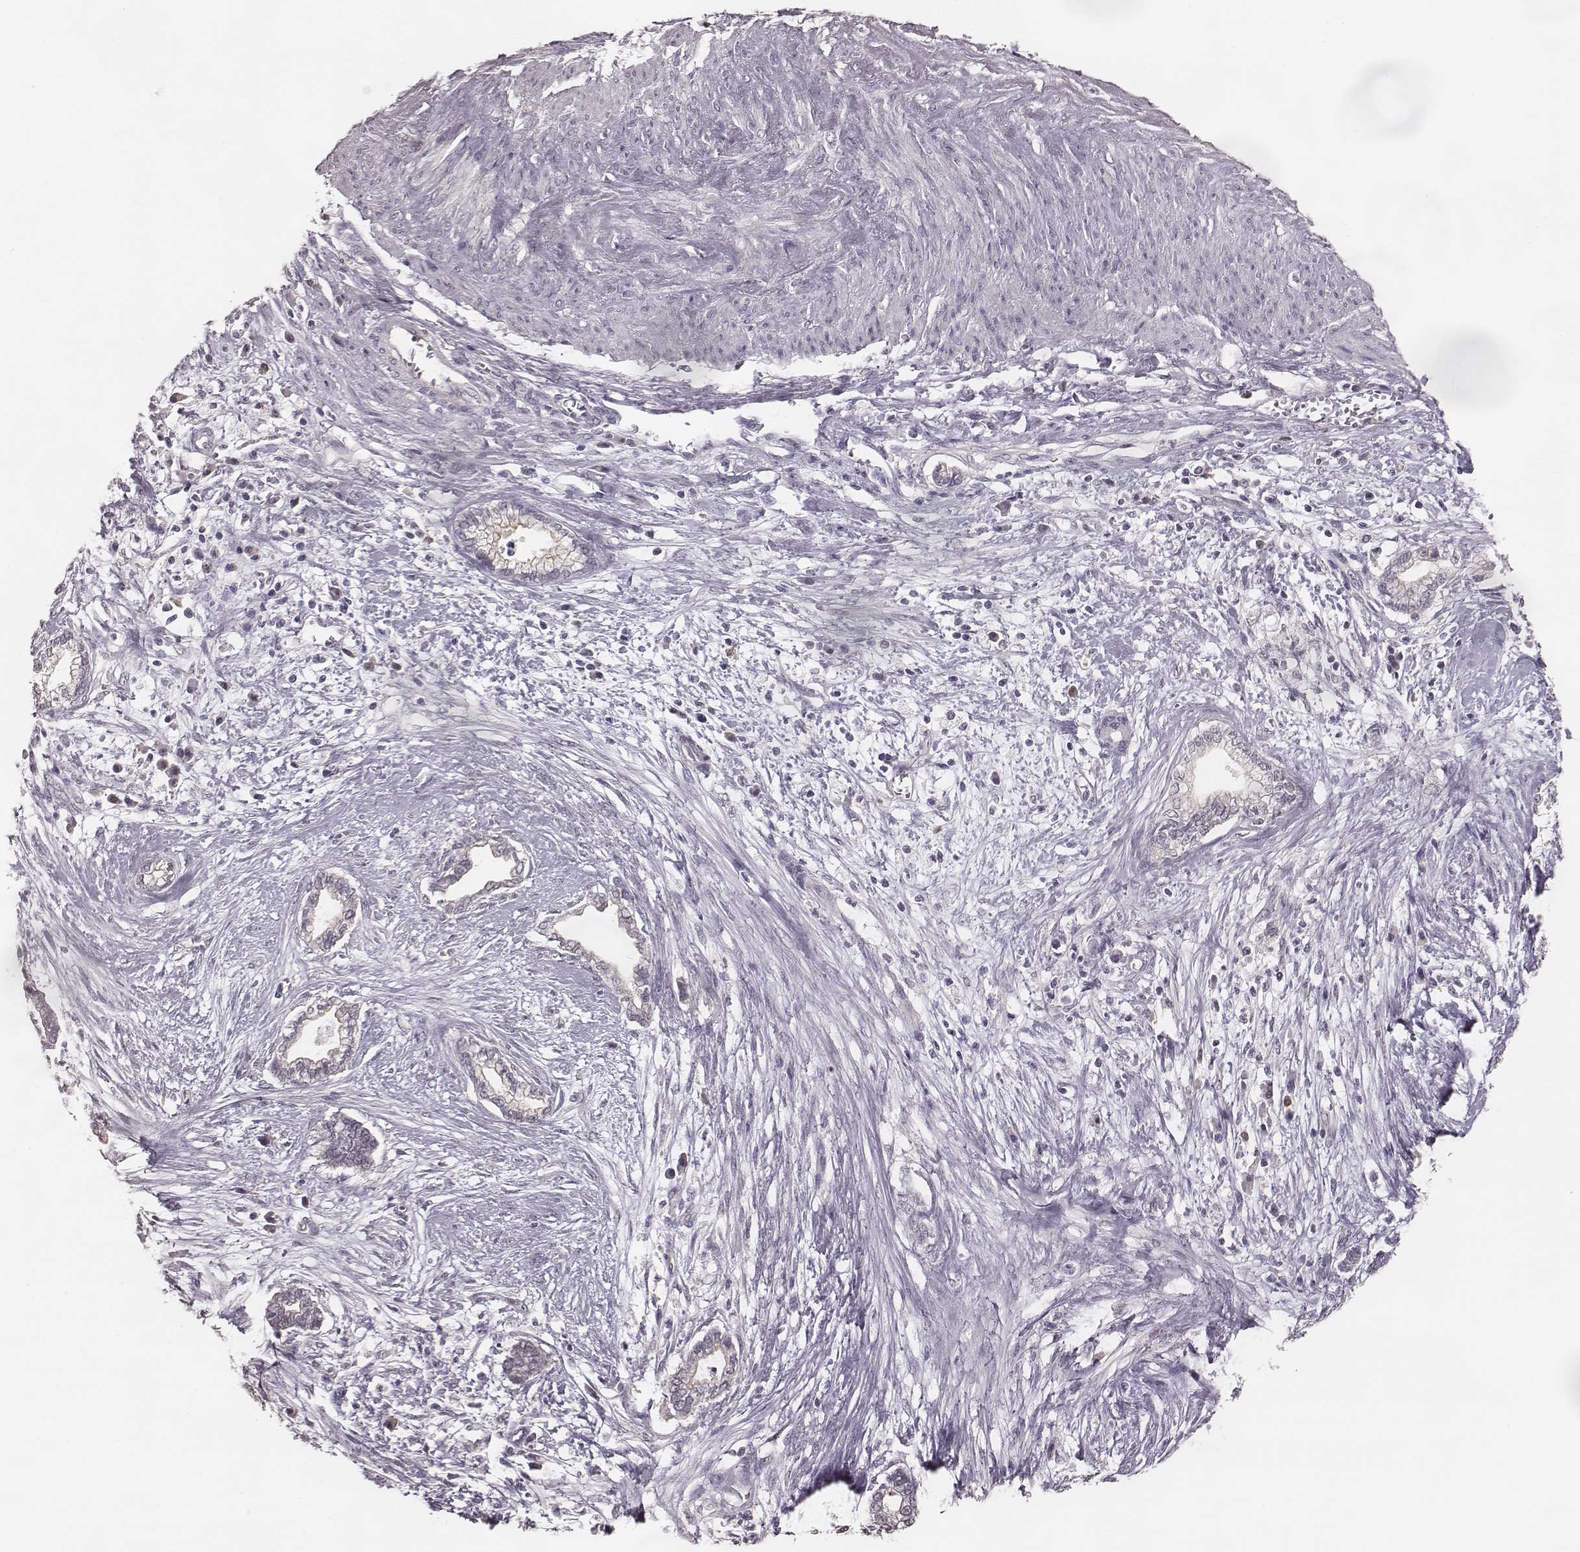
{"staining": {"intensity": "negative", "quantity": "none", "location": "none"}, "tissue": "cervical cancer", "cell_type": "Tumor cells", "image_type": "cancer", "snomed": [{"axis": "morphology", "description": "Adenocarcinoma, NOS"}, {"axis": "topography", "description": "Cervix"}], "caption": "Immunohistochemical staining of cervical cancer (adenocarcinoma) displays no significant staining in tumor cells. The staining was performed using DAB to visualize the protein expression in brown, while the nuclei were stained in blue with hematoxylin (Magnification: 20x).", "gene": "LY6K", "patient": {"sex": "female", "age": 62}}